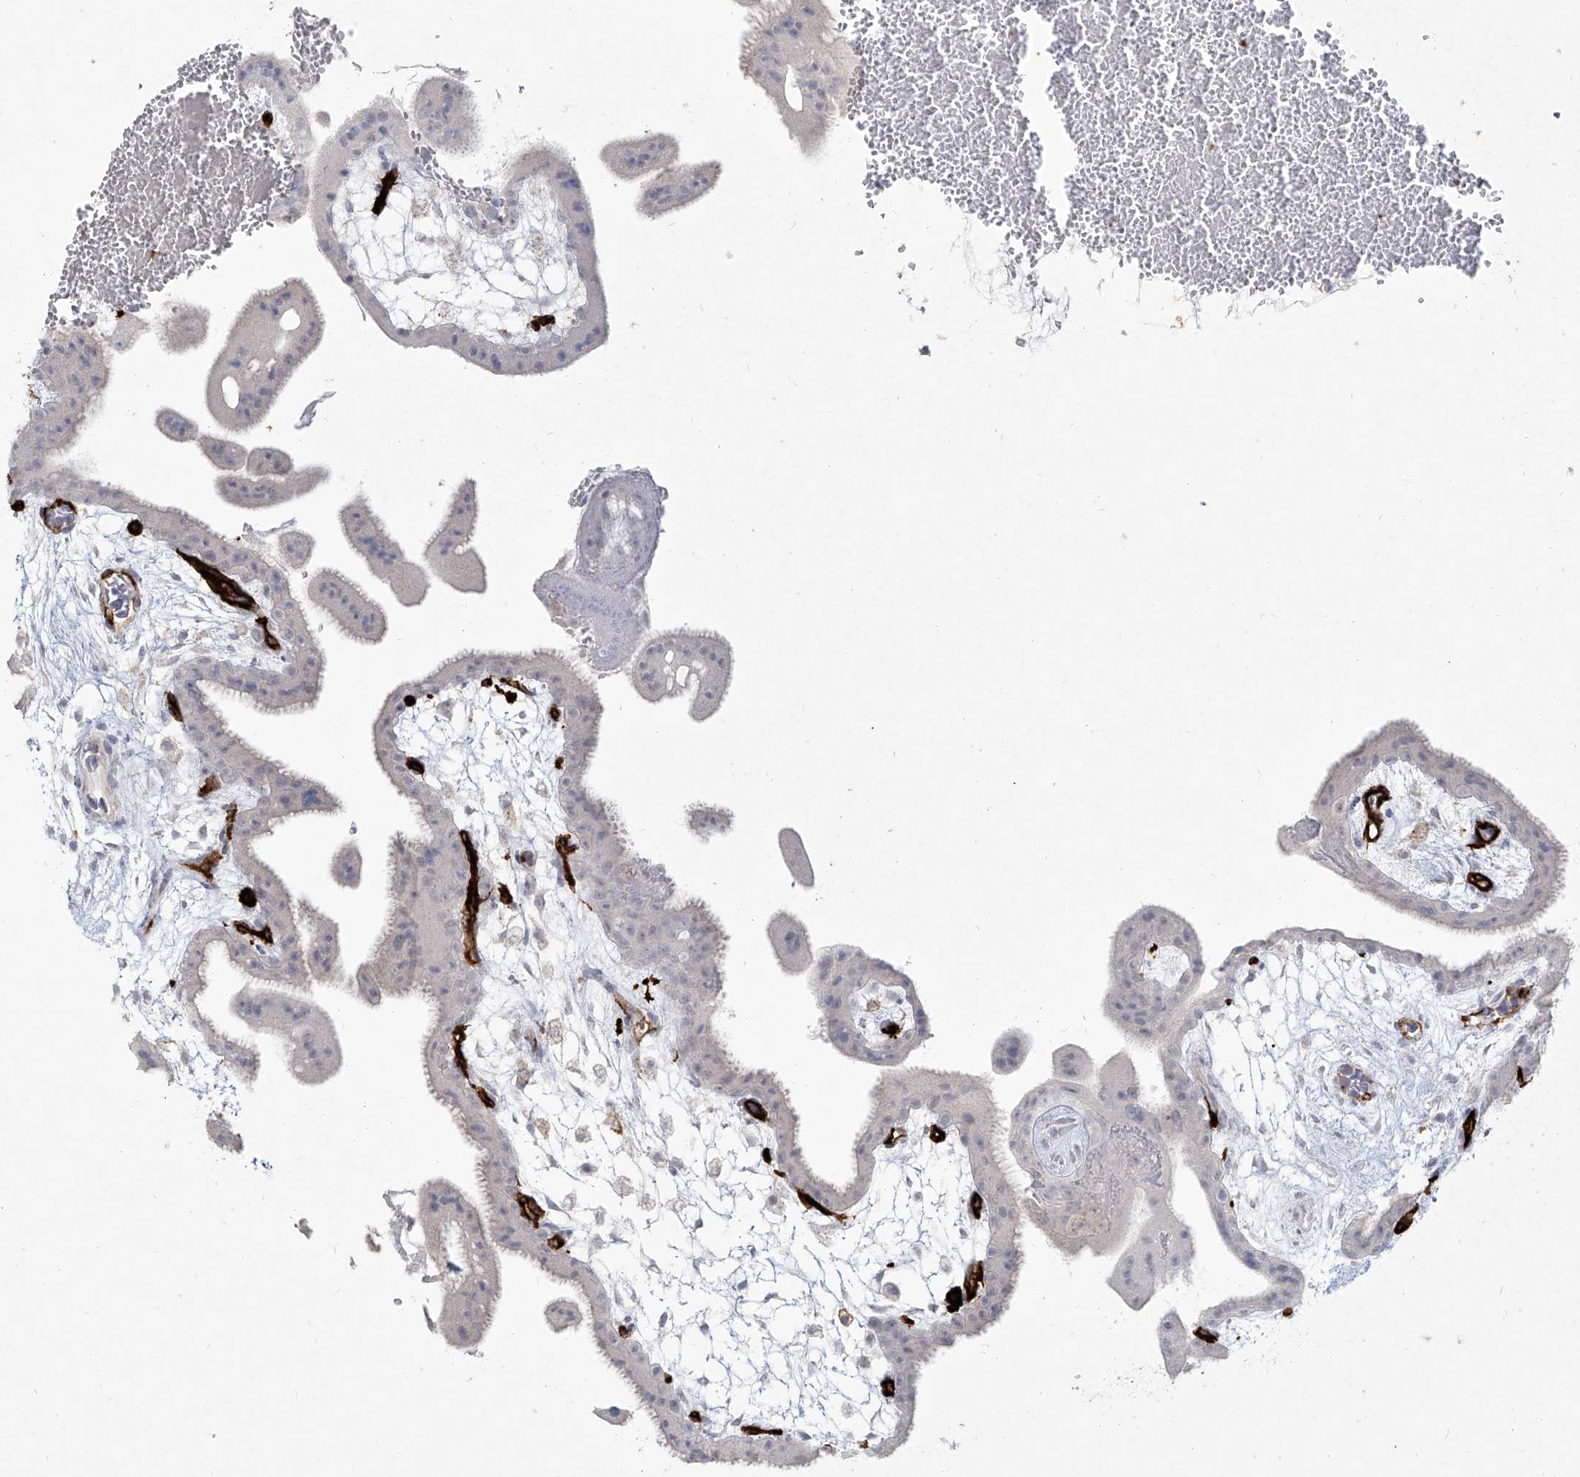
{"staining": {"intensity": "negative", "quantity": "none", "location": "none"}, "tissue": "placenta", "cell_type": "Decidual cells", "image_type": "normal", "snomed": [{"axis": "morphology", "description": "Normal tissue, NOS"}, {"axis": "topography", "description": "Placenta"}], "caption": "Immunohistochemistry histopathology image of normal placenta: placenta stained with DAB (3,3'-diaminobenzidine) displays no significant protein staining in decidual cells. (DAB (3,3'-diaminobenzidine) IHC with hematoxylin counter stain).", "gene": "CD209", "patient": {"sex": "female", "age": 35}}